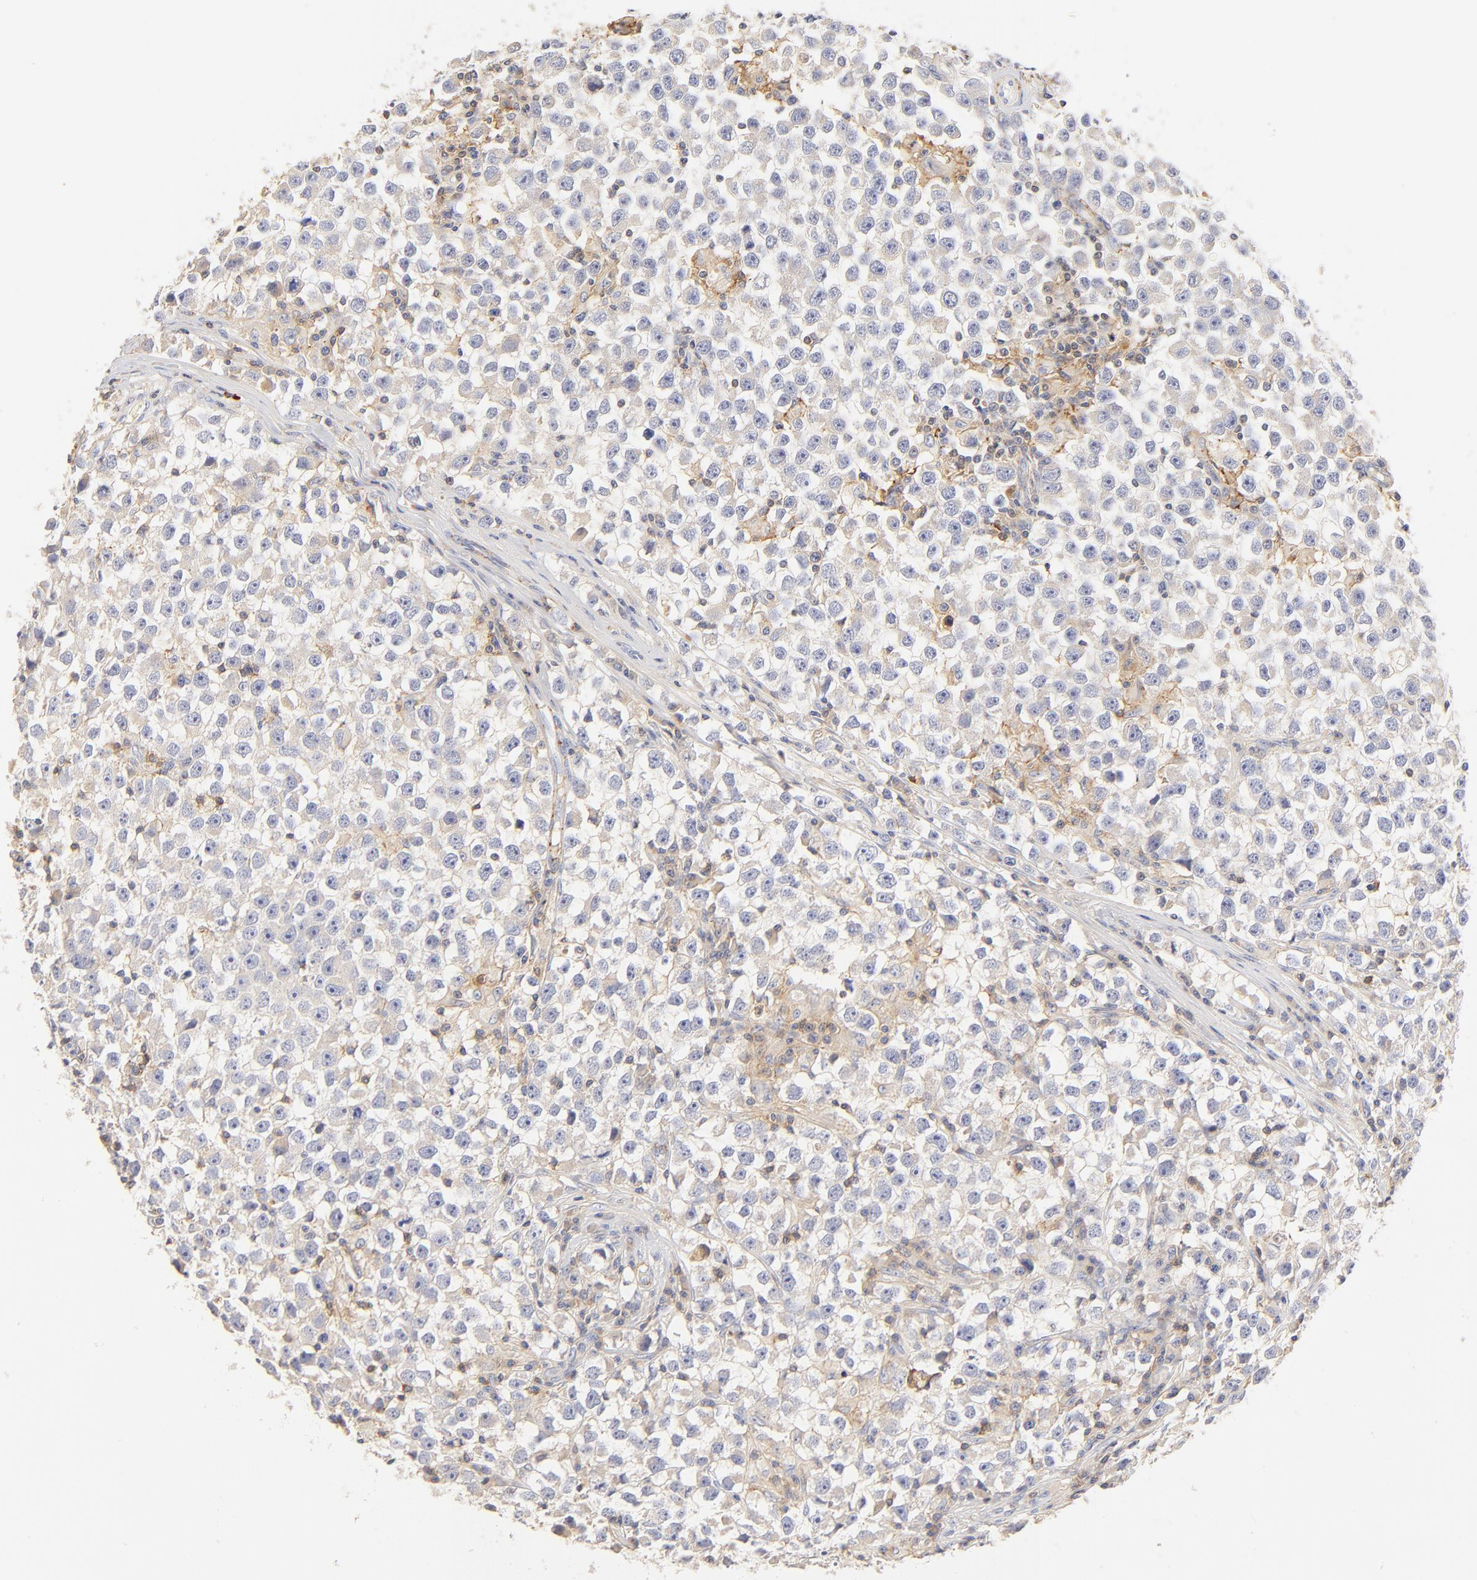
{"staining": {"intensity": "weak", "quantity": "25%-75%", "location": "cytoplasmic/membranous"}, "tissue": "testis cancer", "cell_type": "Tumor cells", "image_type": "cancer", "snomed": [{"axis": "morphology", "description": "Seminoma, NOS"}, {"axis": "topography", "description": "Testis"}], "caption": "The immunohistochemical stain labels weak cytoplasmic/membranous expression in tumor cells of testis cancer (seminoma) tissue.", "gene": "MDGA2", "patient": {"sex": "male", "age": 33}}